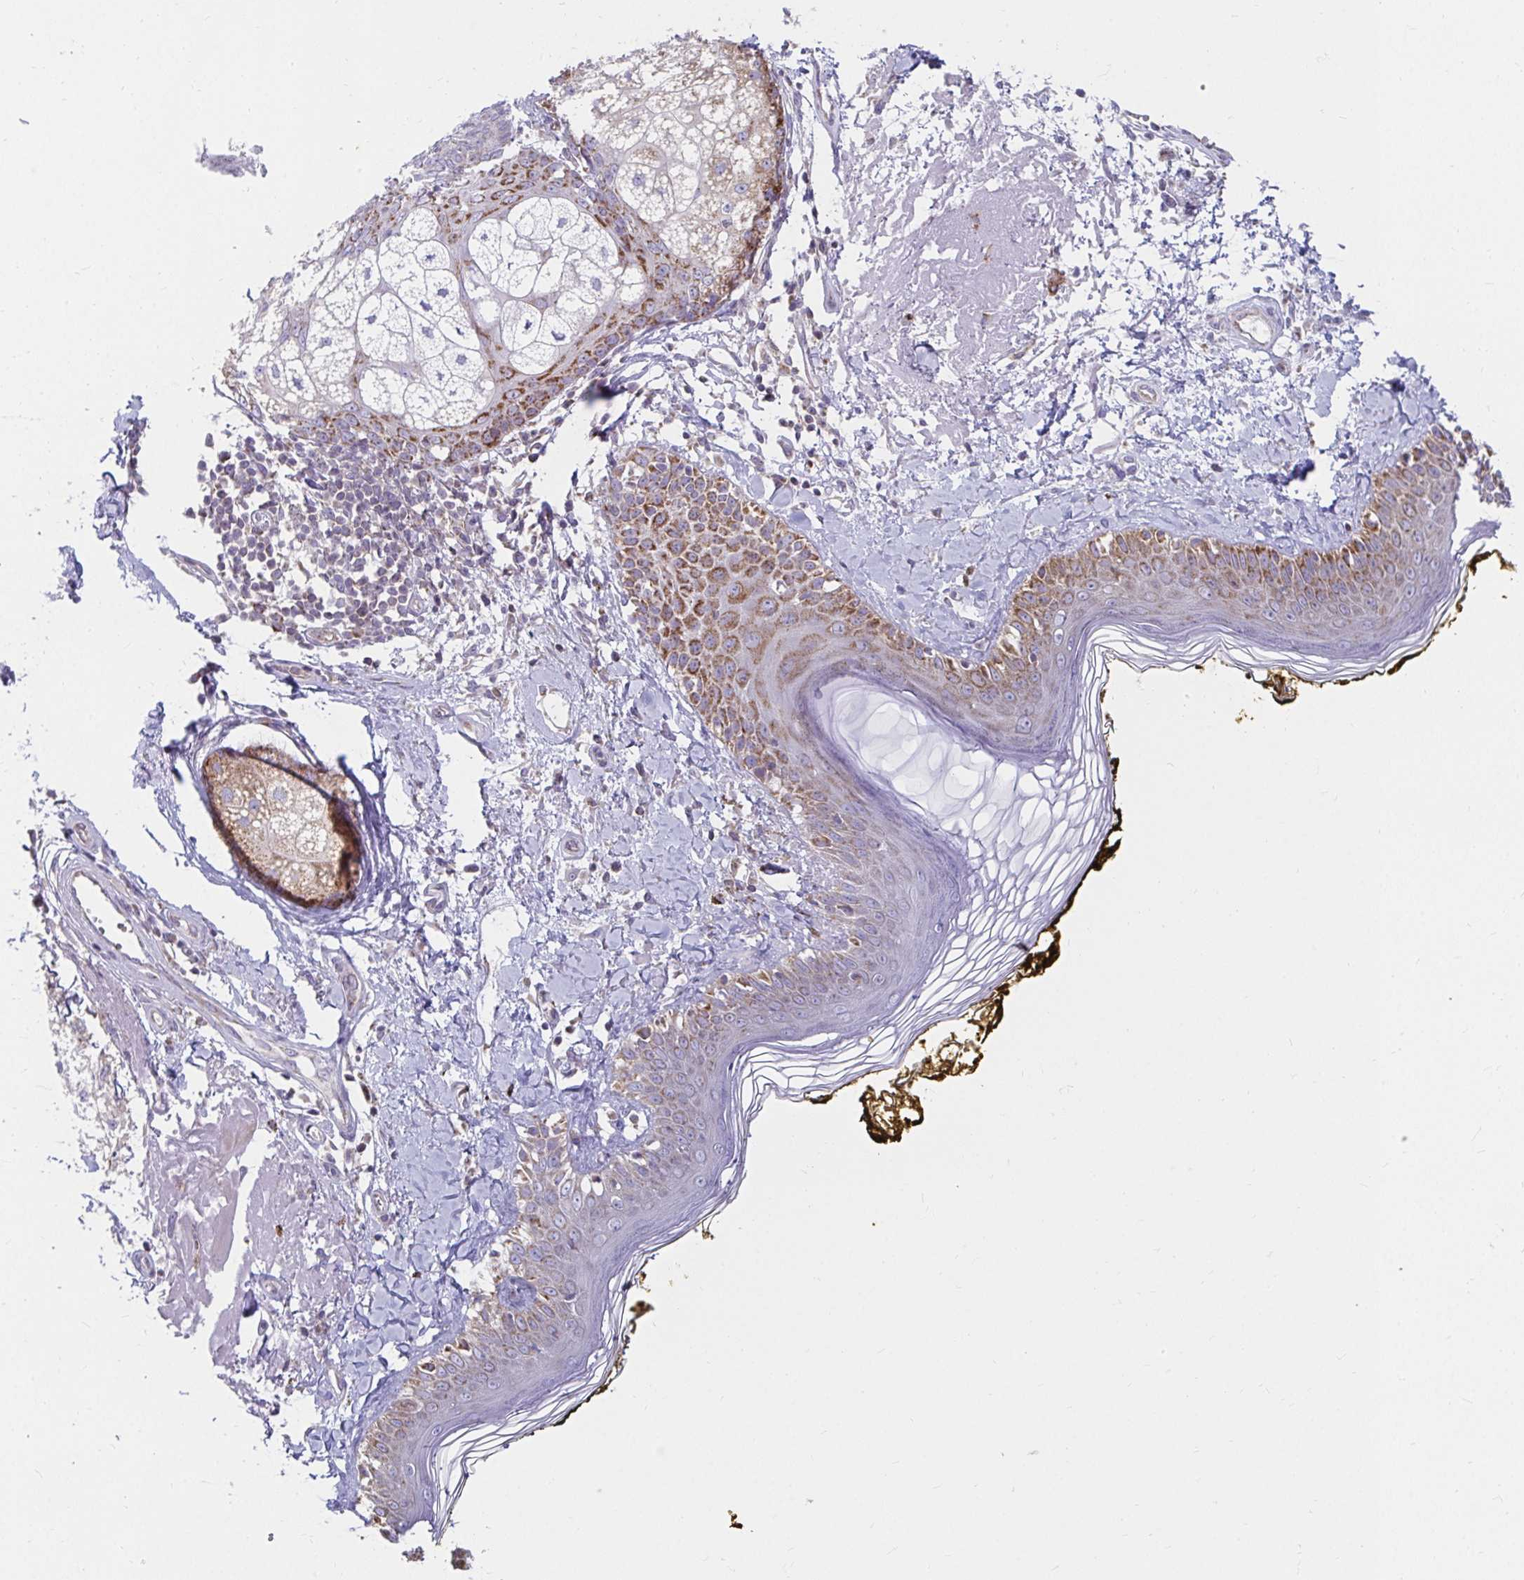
{"staining": {"intensity": "negative", "quantity": "none", "location": "none"}, "tissue": "skin", "cell_type": "Fibroblasts", "image_type": "normal", "snomed": [{"axis": "morphology", "description": "Normal tissue, NOS"}, {"axis": "topography", "description": "Skin"}], "caption": "Skin was stained to show a protein in brown. There is no significant positivity in fibroblasts. Nuclei are stained in blue.", "gene": "EXOC5", "patient": {"sex": "male", "age": 76}}